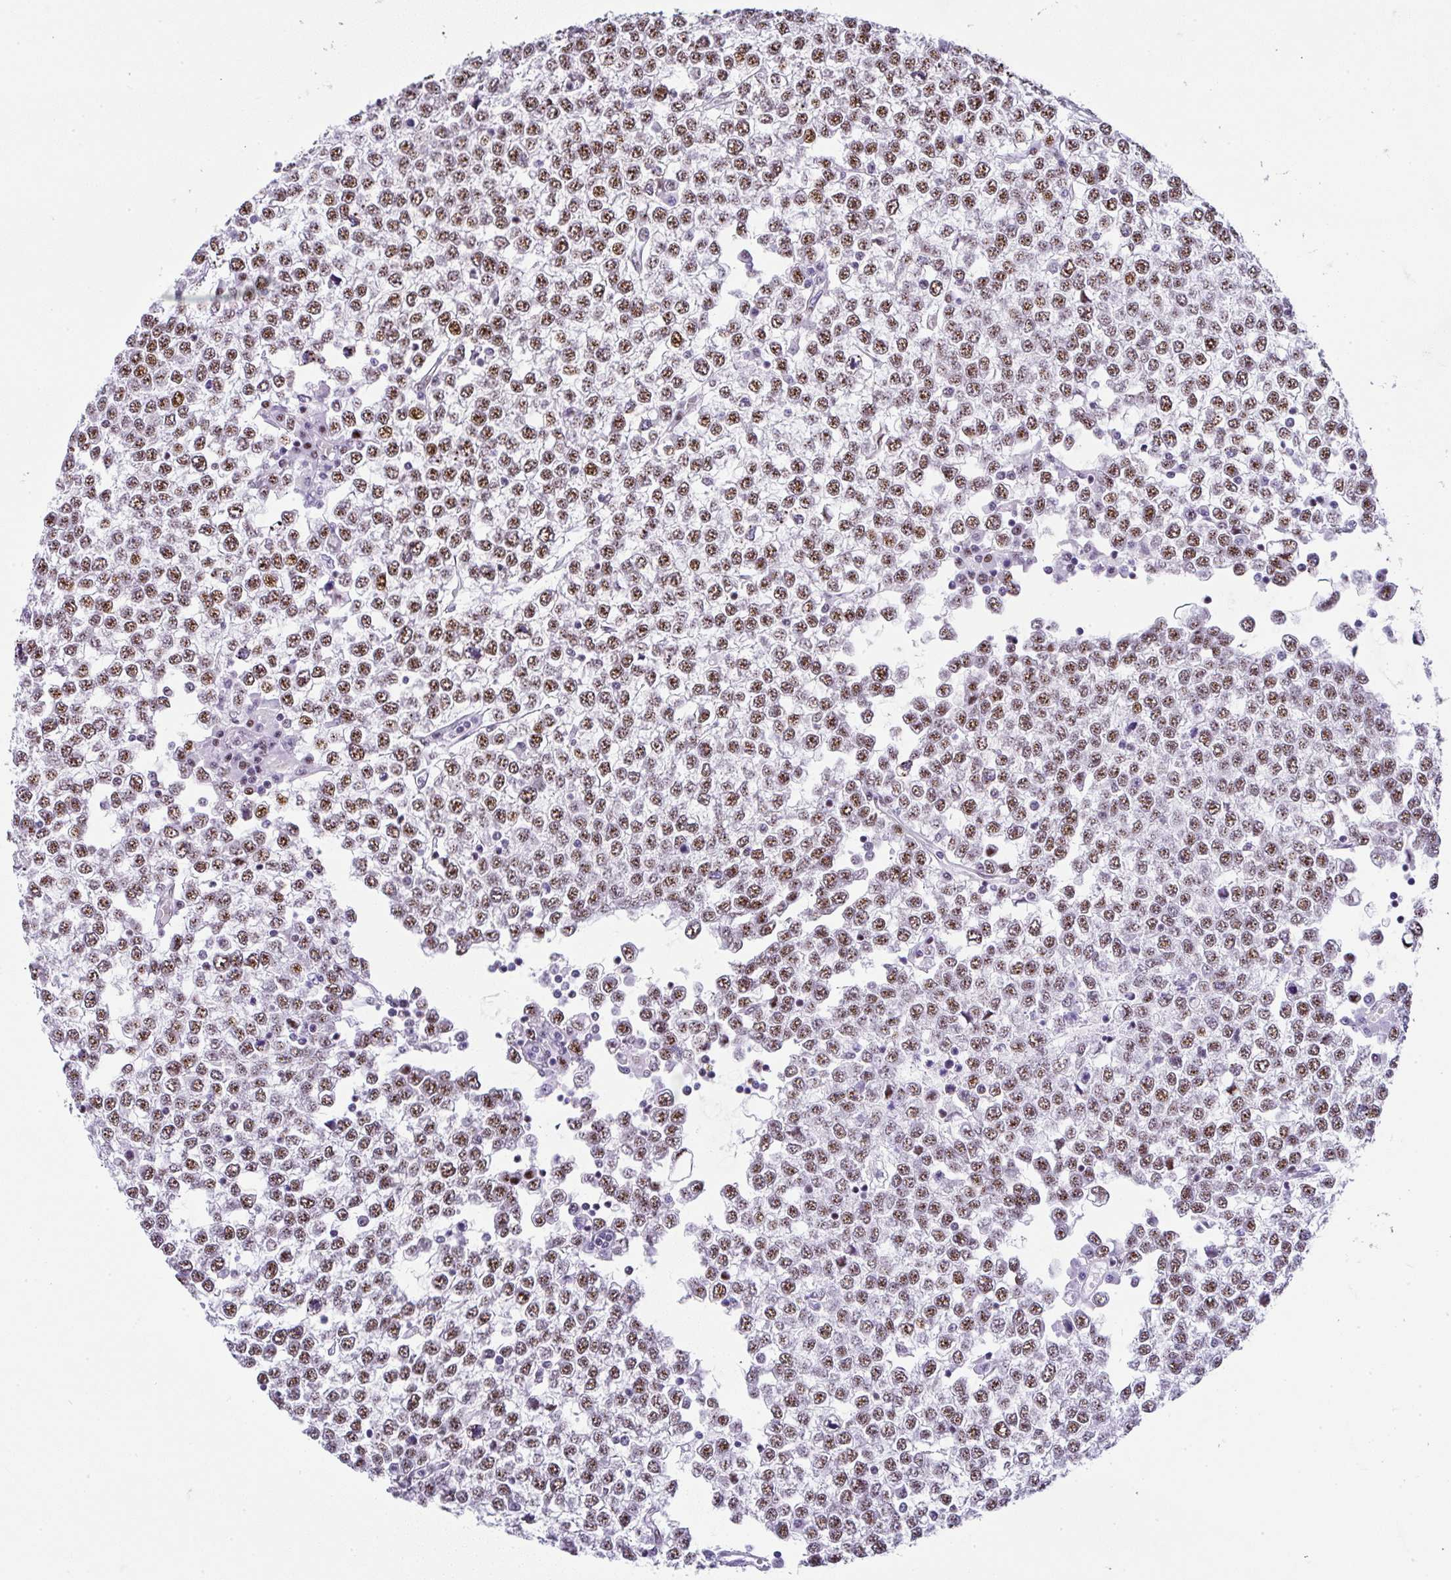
{"staining": {"intensity": "moderate", "quantity": ">75%", "location": "nuclear"}, "tissue": "testis cancer", "cell_type": "Tumor cells", "image_type": "cancer", "snomed": [{"axis": "morphology", "description": "Seminoma, NOS"}, {"axis": "topography", "description": "Testis"}], "caption": "Testis cancer stained with immunohistochemistry reveals moderate nuclear staining in approximately >75% of tumor cells.", "gene": "NR1D2", "patient": {"sex": "male", "age": 65}}